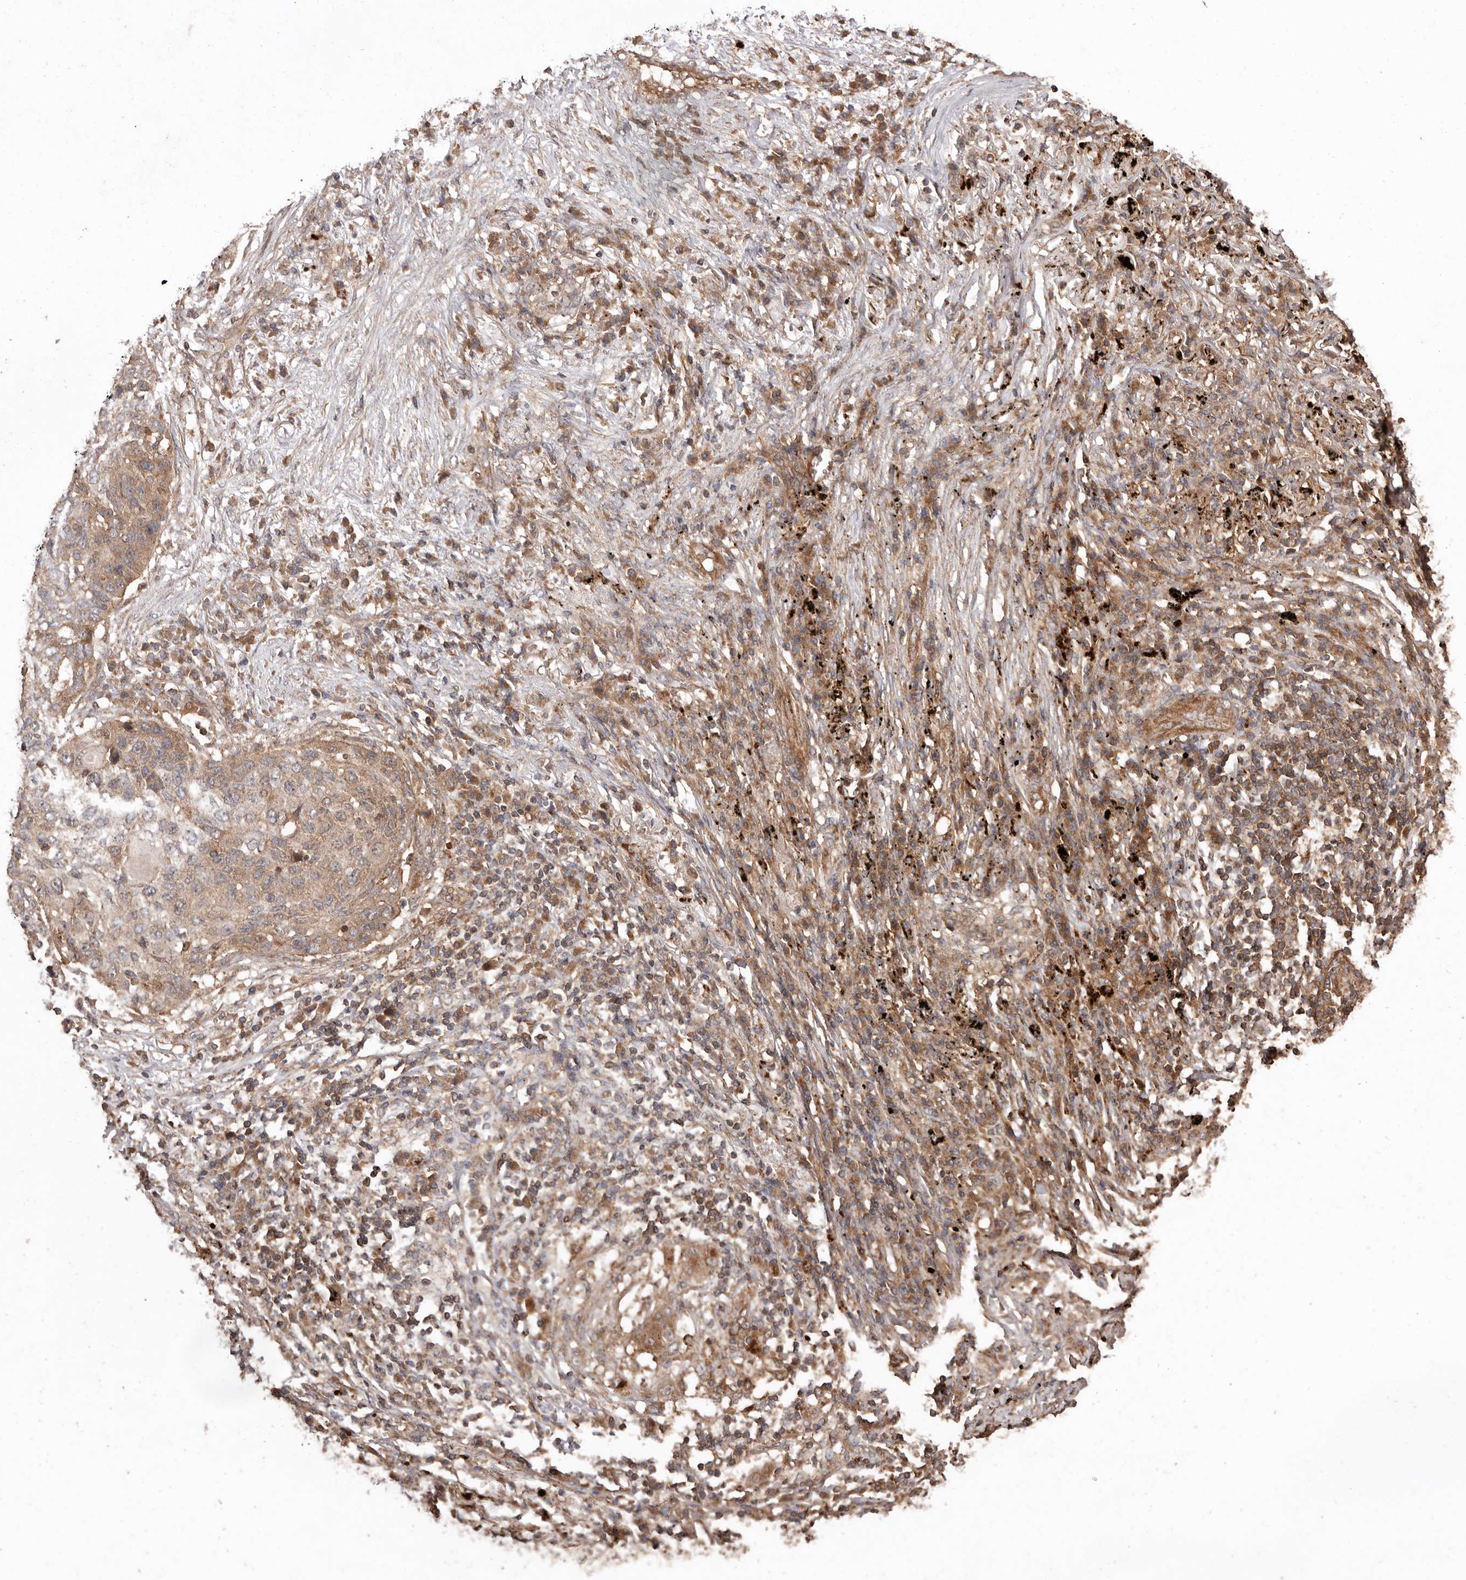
{"staining": {"intensity": "moderate", "quantity": ">75%", "location": "cytoplasmic/membranous"}, "tissue": "lung cancer", "cell_type": "Tumor cells", "image_type": "cancer", "snomed": [{"axis": "morphology", "description": "Squamous cell carcinoma, NOS"}, {"axis": "topography", "description": "Lung"}], "caption": "Immunohistochemistry micrograph of neoplastic tissue: lung squamous cell carcinoma stained using immunohistochemistry (IHC) shows medium levels of moderate protein expression localized specifically in the cytoplasmic/membranous of tumor cells, appearing as a cytoplasmic/membranous brown color.", "gene": "RWDD1", "patient": {"sex": "female", "age": 63}}